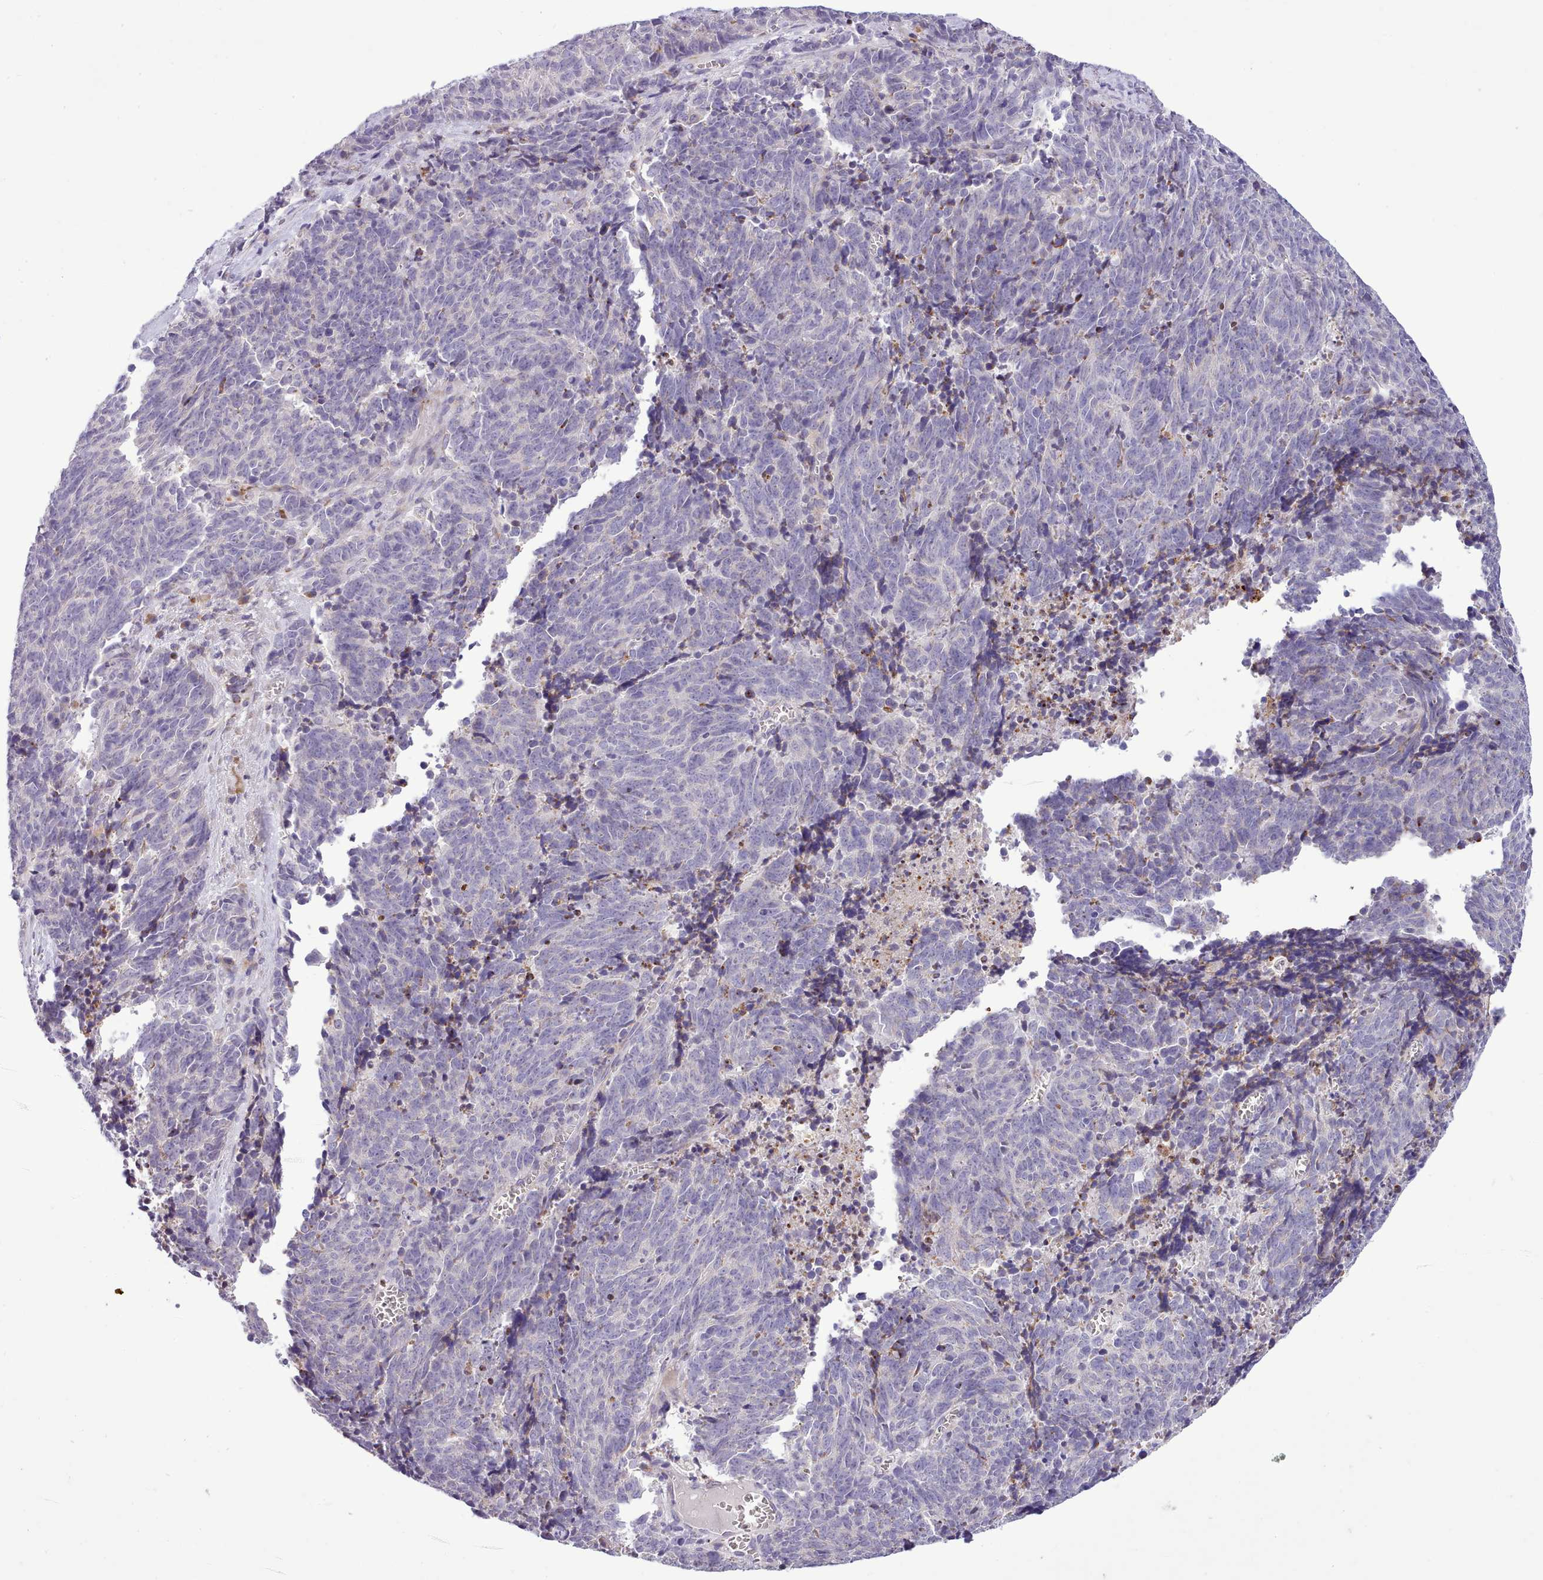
{"staining": {"intensity": "negative", "quantity": "none", "location": "none"}, "tissue": "cervical cancer", "cell_type": "Tumor cells", "image_type": "cancer", "snomed": [{"axis": "morphology", "description": "Squamous cell carcinoma, NOS"}, {"axis": "topography", "description": "Cervix"}], "caption": "Protein analysis of cervical cancer (squamous cell carcinoma) shows no significant staining in tumor cells.", "gene": "FAM83E", "patient": {"sex": "female", "age": 29}}